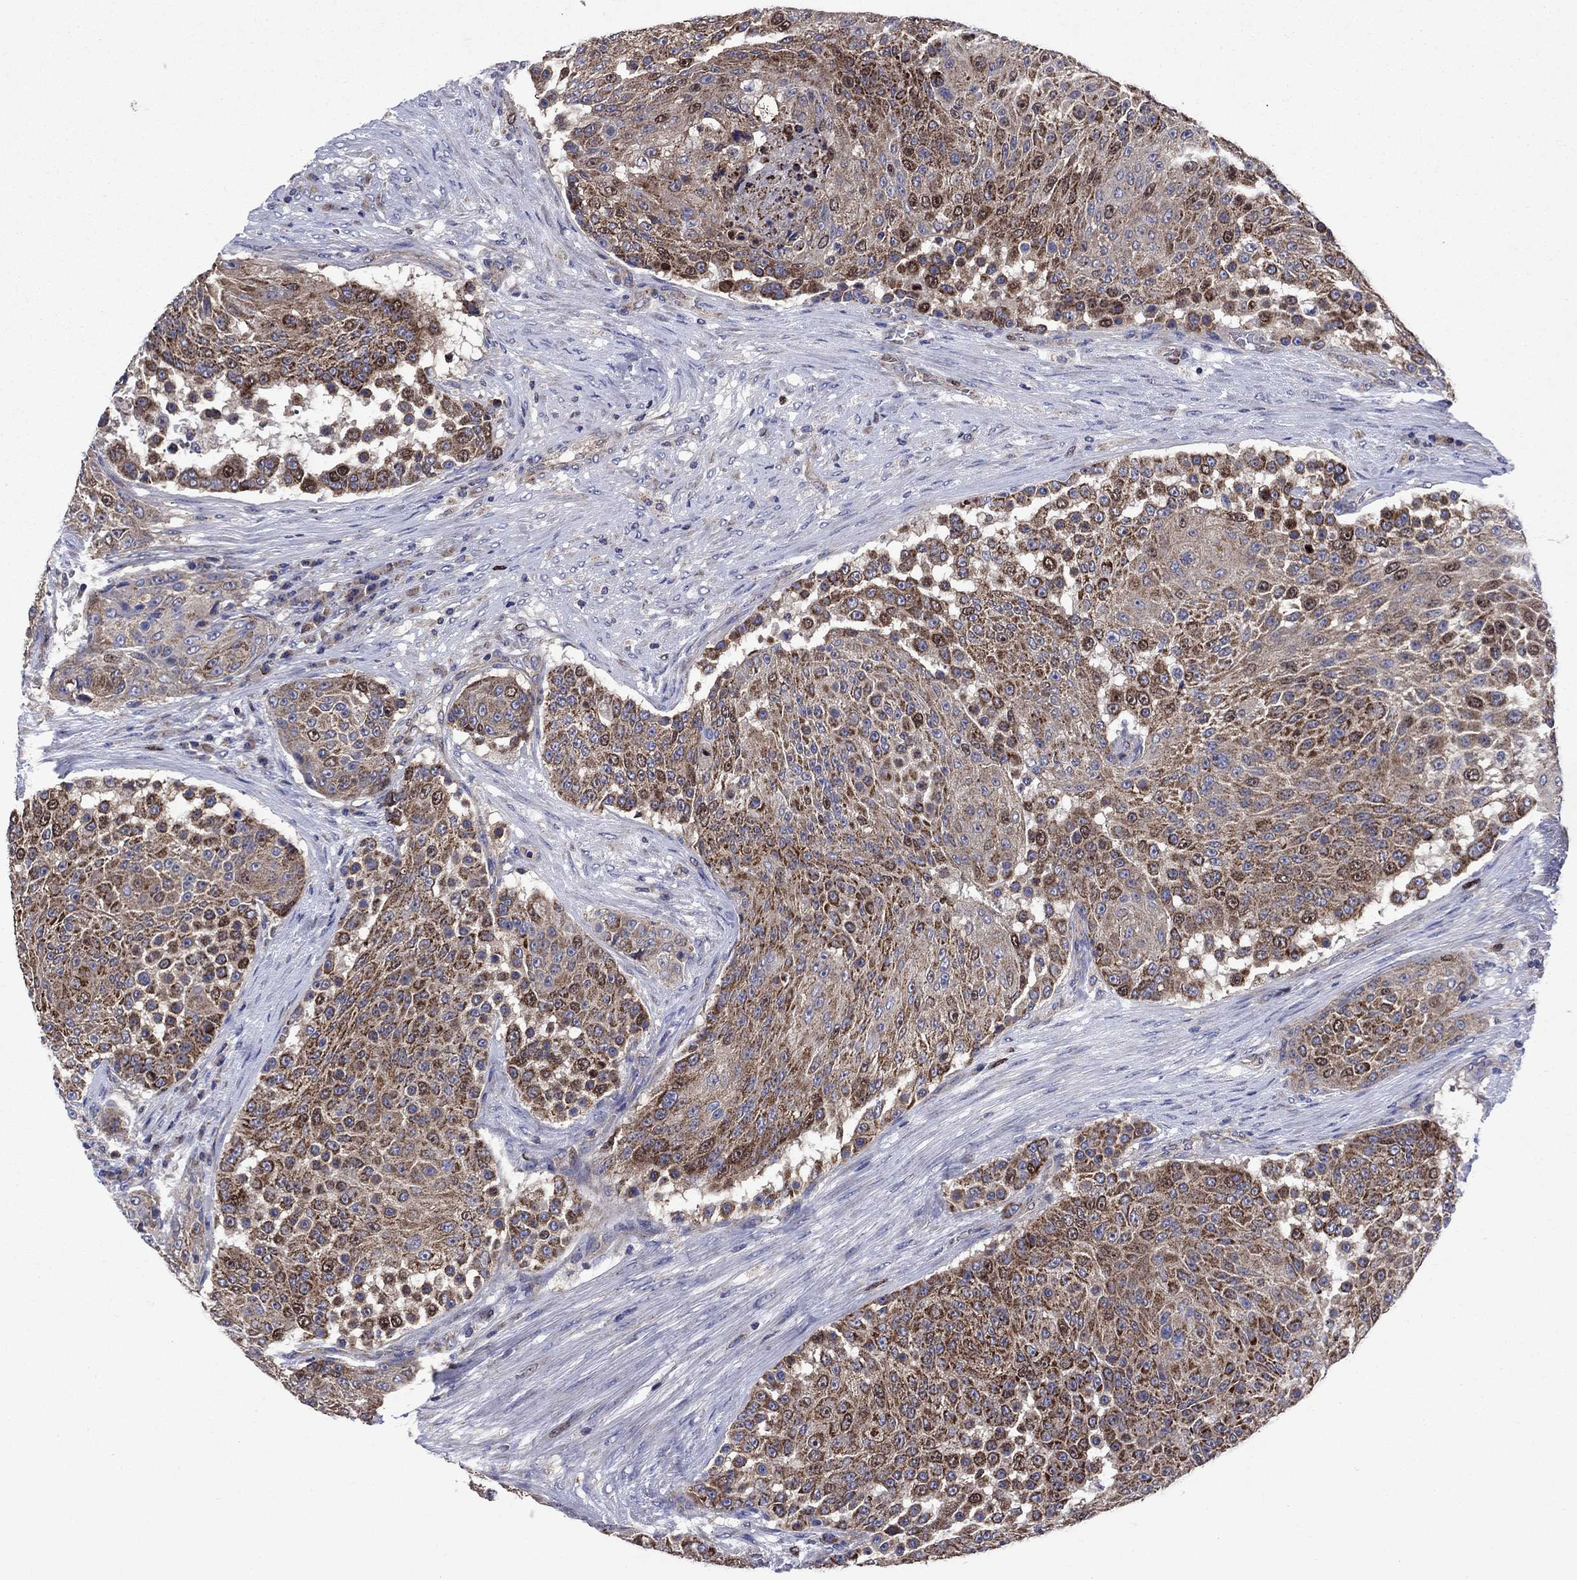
{"staining": {"intensity": "strong", "quantity": ">75%", "location": "cytoplasmic/membranous"}, "tissue": "urothelial cancer", "cell_type": "Tumor cells", "image_type": "cancer", "snomed": [{"axis": "morphology", "description": "Urothelial carcinoma, High grade"}, {"axis": "topography", "description": "Urinary bladder"}], "caption": "Protein staining displays strong cytoplasmic/membranous staining in approximately >75% of tumor cells in urothelial cancer. (Brightfield microscopy of DAB IHC at high magnification).", "gene": "KIF22", "patient": {"sex": "female", "age": 63}}